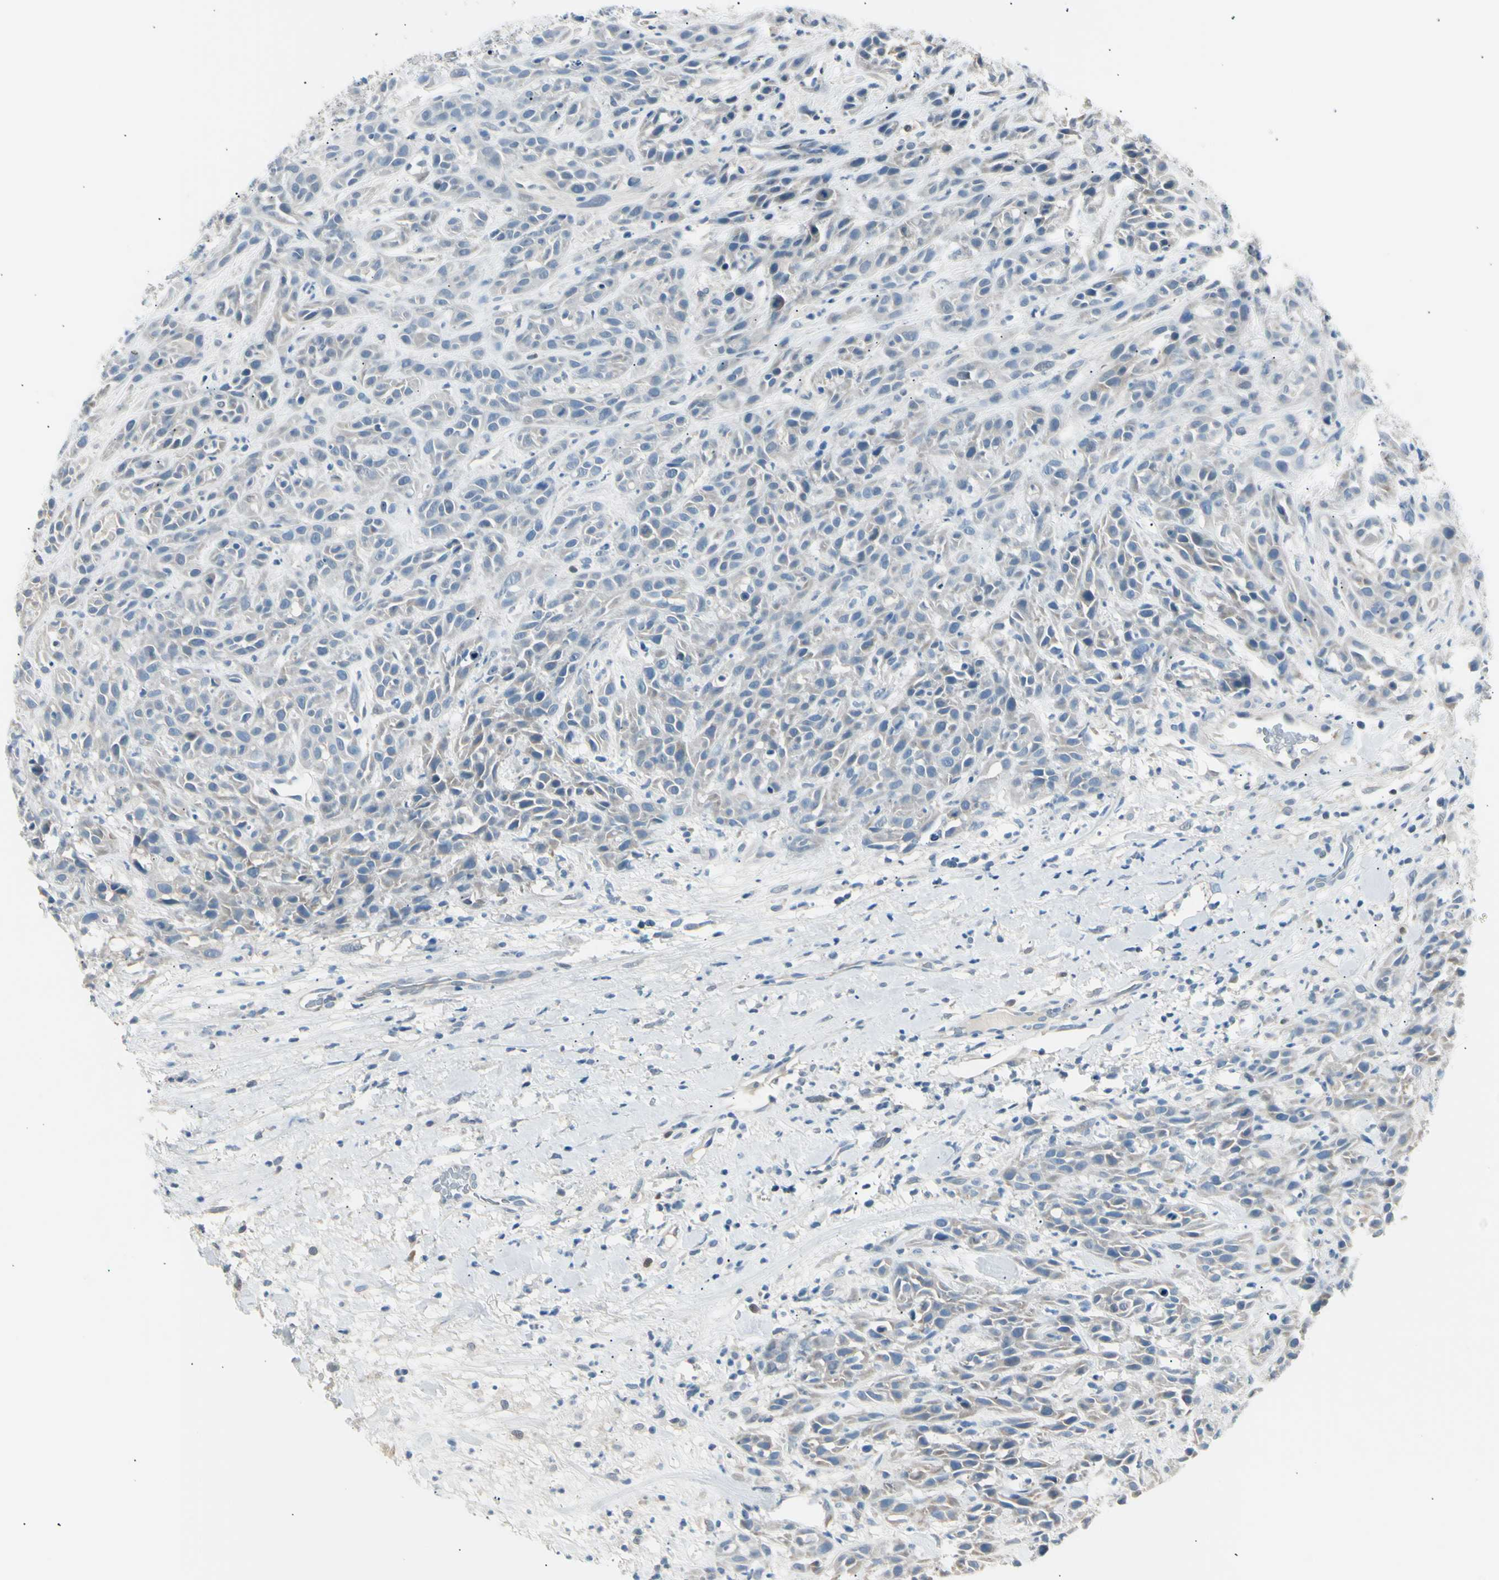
{"staining": {"intensity": "weak", "quantity": "<25%", "location": "cytoplasmic/membranous"}, "tissue": "head and neck cancer", "cell_type": "Tumor cells", "image_type": "cancer", "snomed": [{"axis": "morphology", "description": "Normal tissue, NOS"}, {"axis": "morphology", "description": "Squamous cell carcinoma, NOS"}, {"axis": "topography", "description": "Cartilage tissue"}, {"axis": "topography", "description": "Head-Neck"}], "caption": "A micrograph of human head and neck squamous cell carcinoma is negative for staining in tumor cells. Nuclei are stained in blue.", "gene": "LHPP", "patient": {"sex": "male", "age": 62}}